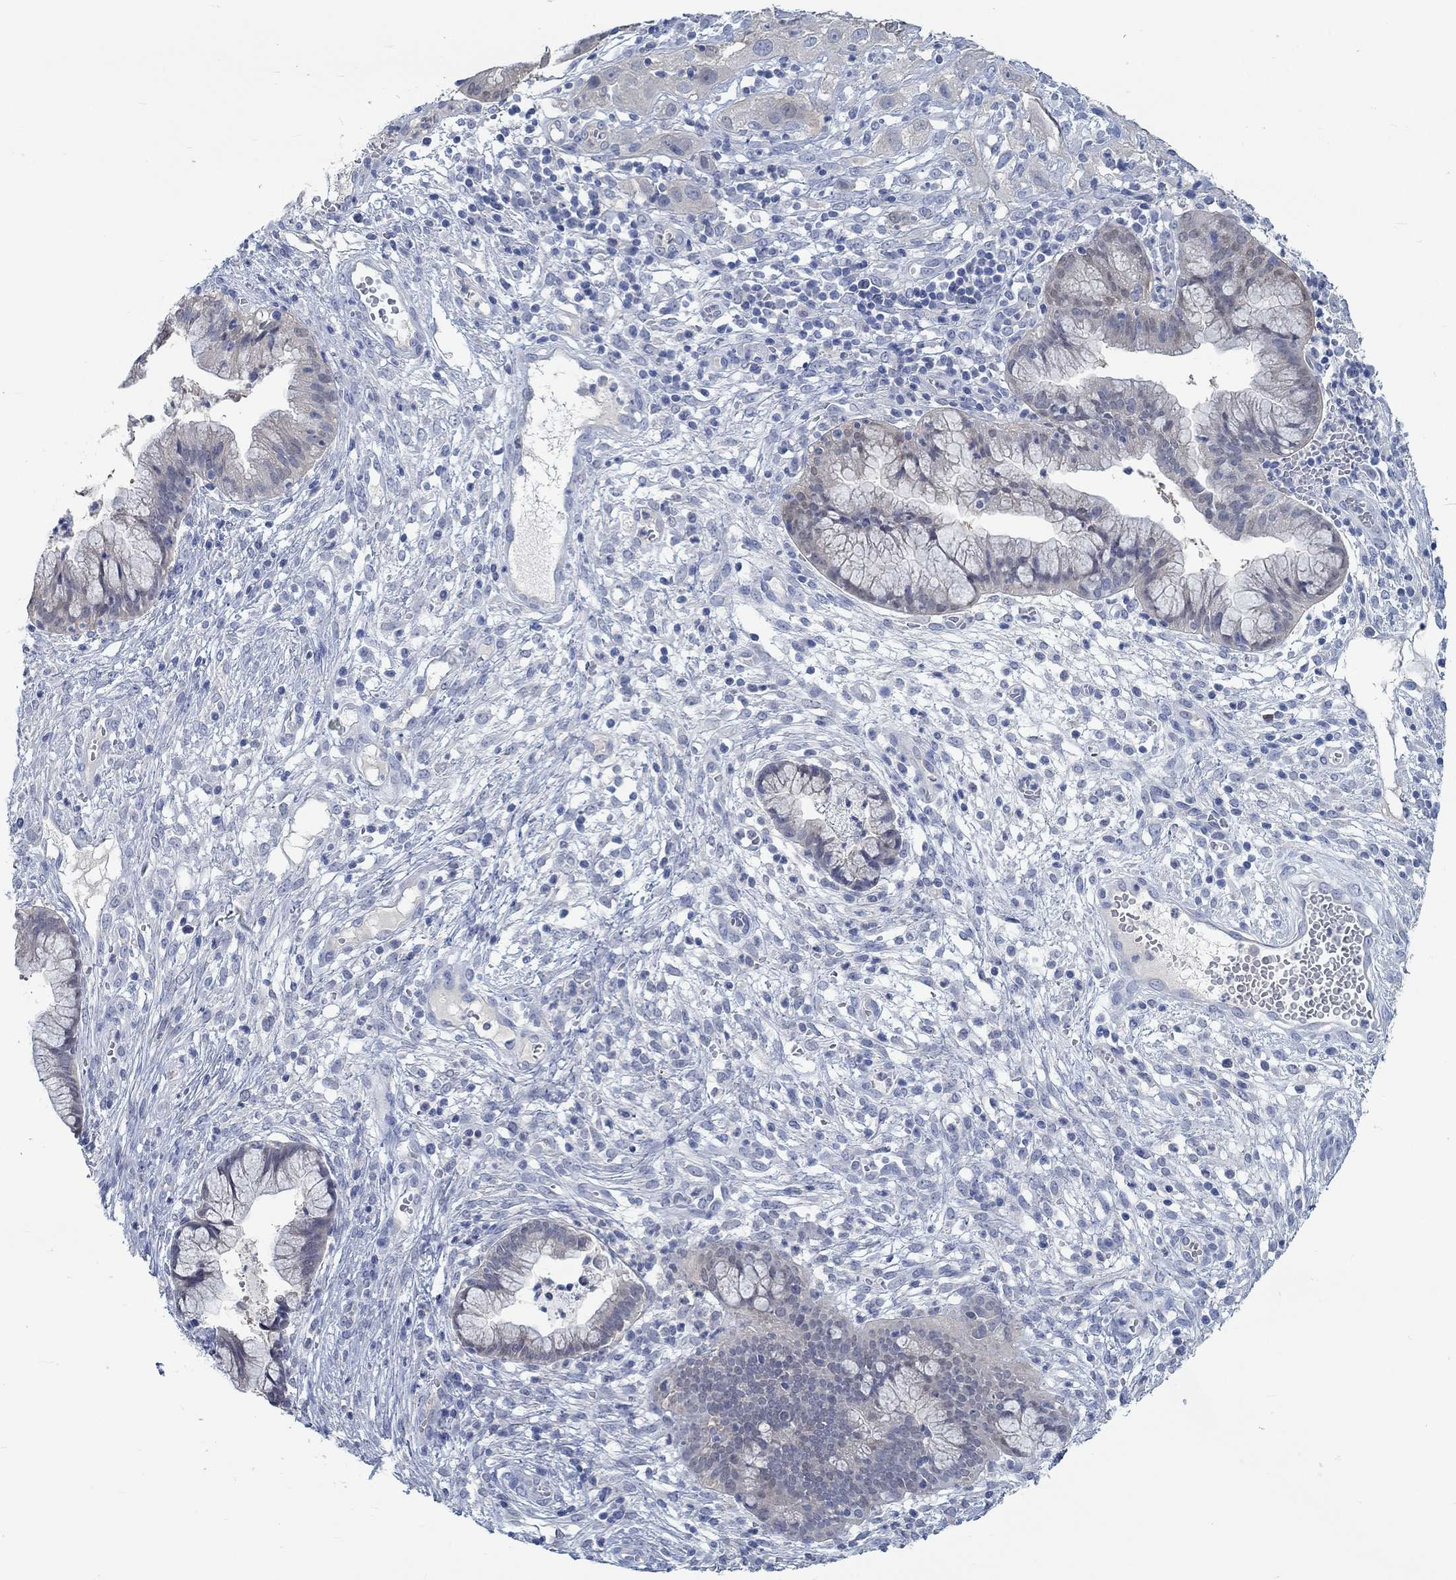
{"staining": {"intensity": "negative", "quantity": "none", "location": "none"}, "tissue": "cervical cancer", "cell_type": "Tumor cells", "image_type": "cancer", "snomed": [{"axis": "morphology", "description": "Squamous cell carcinoma, NOS"}, {"axis": "topography", "description": "Cervix"}], "caption": "Immunohistochemistry (IHC) histopathology image of cervical squamous cell carcinoma stained for a protein (brown), which demonstrates no staining in tumor cells.", "gene": "TEKT4", "patient": {"sex": "female", "age": 32}}